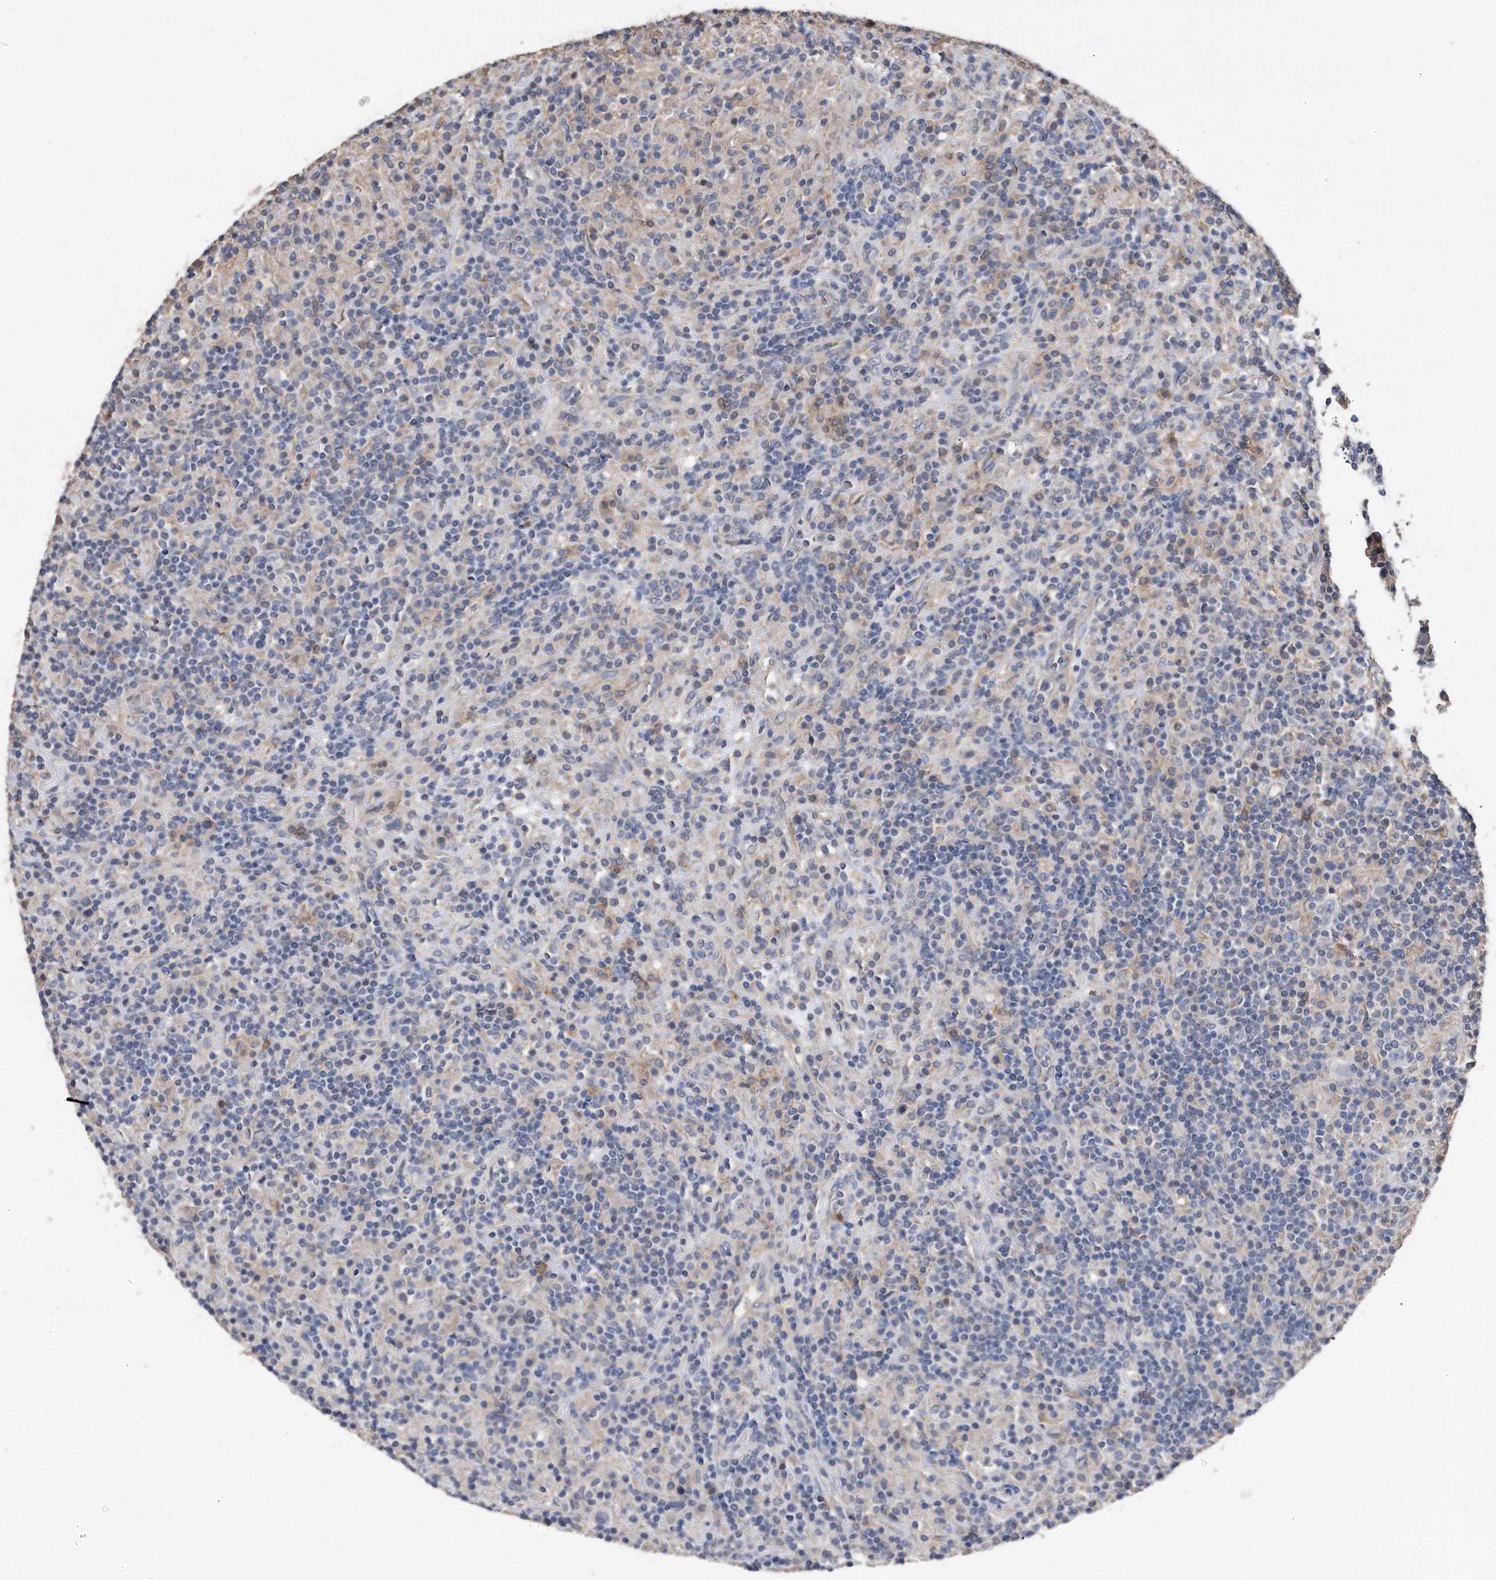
{"staining": {"intensity": "negative", "quantity": "none", "location": "none"}, "tissue": "lymphoma", "cell_type": "Tumor cells", "image_type": "cancer", "snomed": [{"axis": "morphology", "description": "Hodgkin's disease, NOS"}, {"axis": "topography", "description": "Lymph node"}], "caption": "Immunohistochemistry (IHC) of human lymphoma exhibits no expression in tumor cells. The staining was performed using DAB to visualize the protein expression in brown, while the nuclei were stained in blue with hematoxylin (Magnification: 20x).", "gene": "CDCP1", "patient": {"sex": "male", "age": 70}}